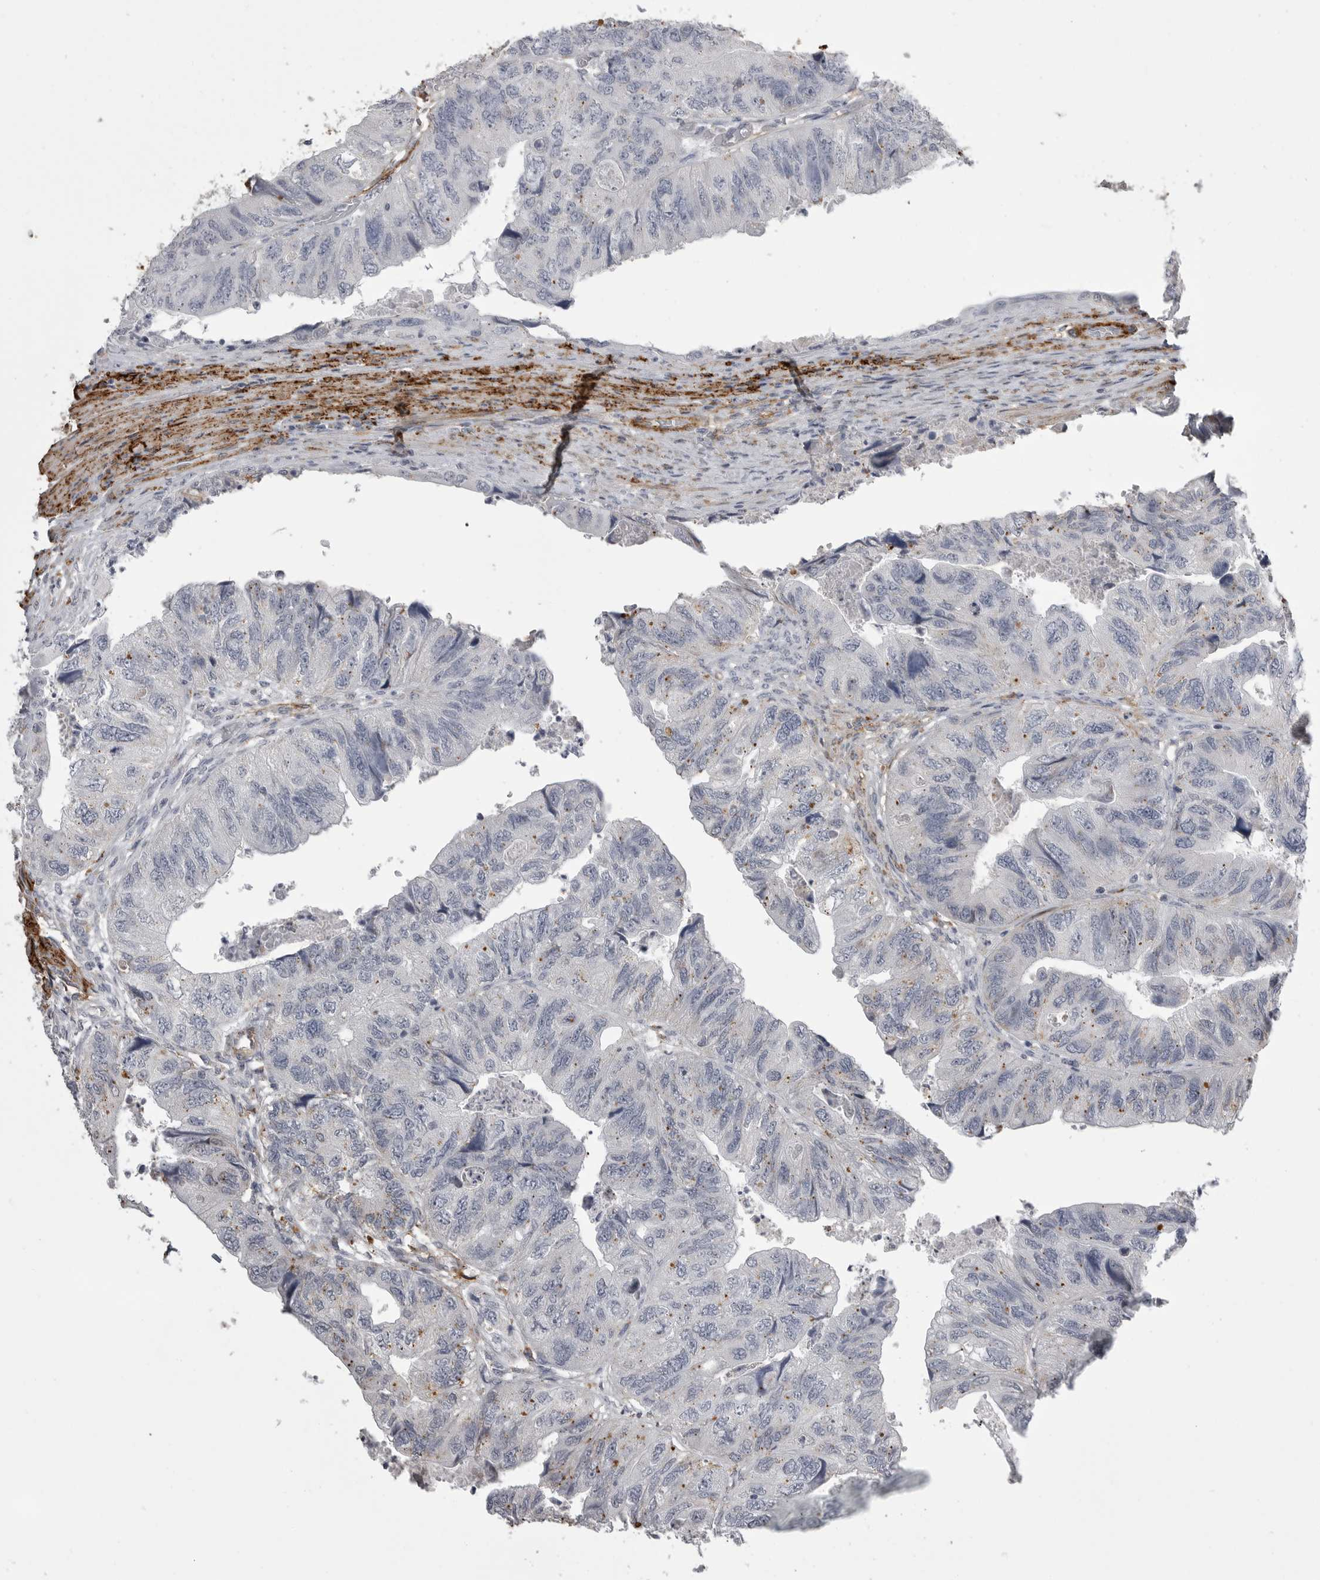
{"staining": {"intensity": "negative", "quantity": "none", "location": "none"}, "tissue": "colorectal cancer", "cell_type": "Tumor cells", "image_type": "cancer", "snomed": [{"axis": "morphology", "description": "Adenocarcinoma, NOS"}, {"axis": "topography", "description": "Rectum"}], "caption": "Immunohistochemistry (IHC) of colorectal adenocarcinoma shows no expression in tumor cells.", "gene": "AOC3", "patient": {"sex": "male", "age": 63}}